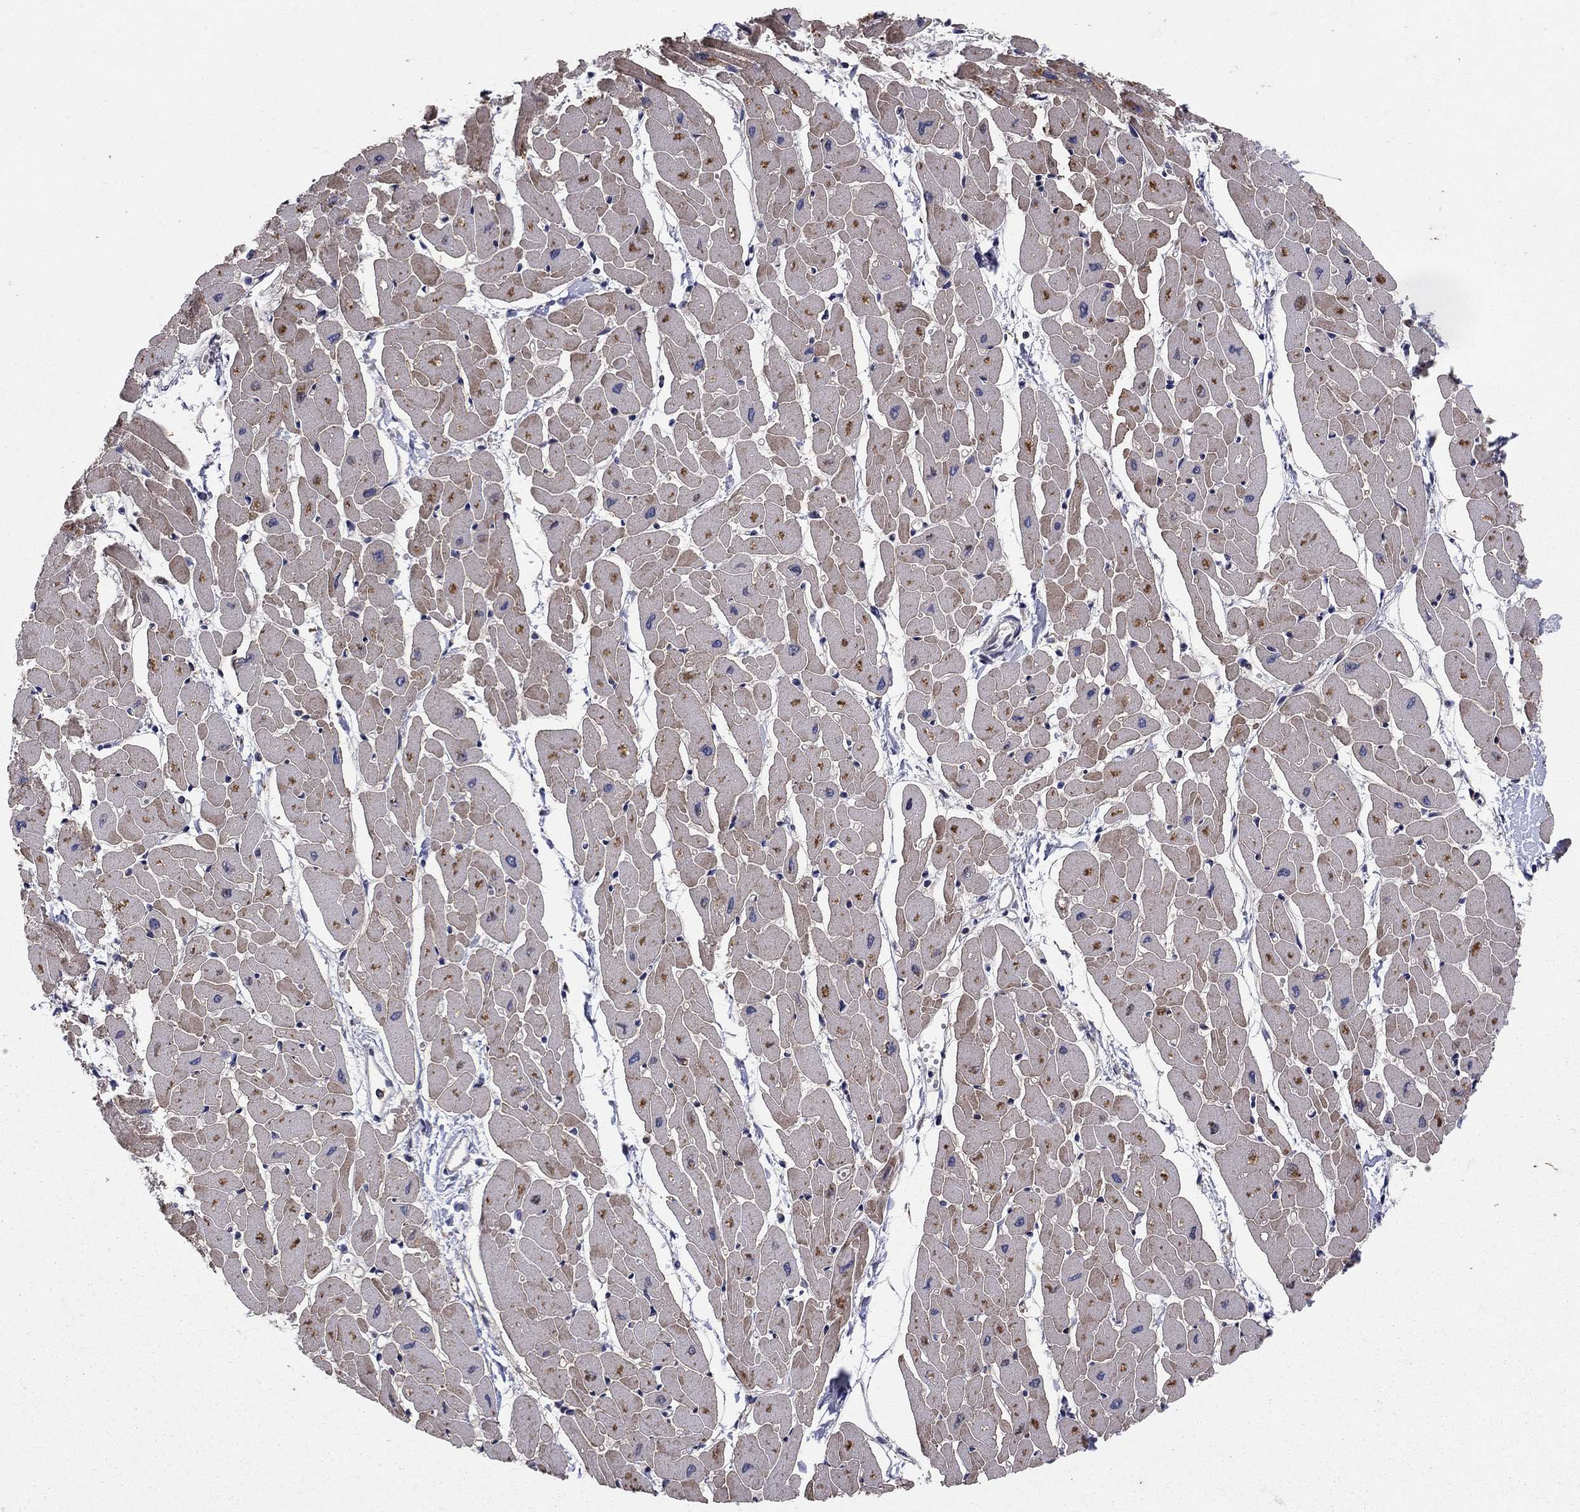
{"staining": {"intensity": "weak", "quantity": "25%-75%", "location": "cytoplasmic/membranous"}, "tissue": "heart muscle", "cell_type": "Cardiomyocytes", "image_type": "normal", "snomed": [{"axis": "morphology", "description": "Normal tissue, NOS"}, {"axis": "topography", "description": "Heart"}], "caption": "This micrograph shows IHC staining of unremarkable heart muscle, with low weak cytoplasmic/membranous positivity in about 25%-75% of cardiomyocytes.", "gene": "BABAM2", "patient": {"sex": "male", "age": 57}}